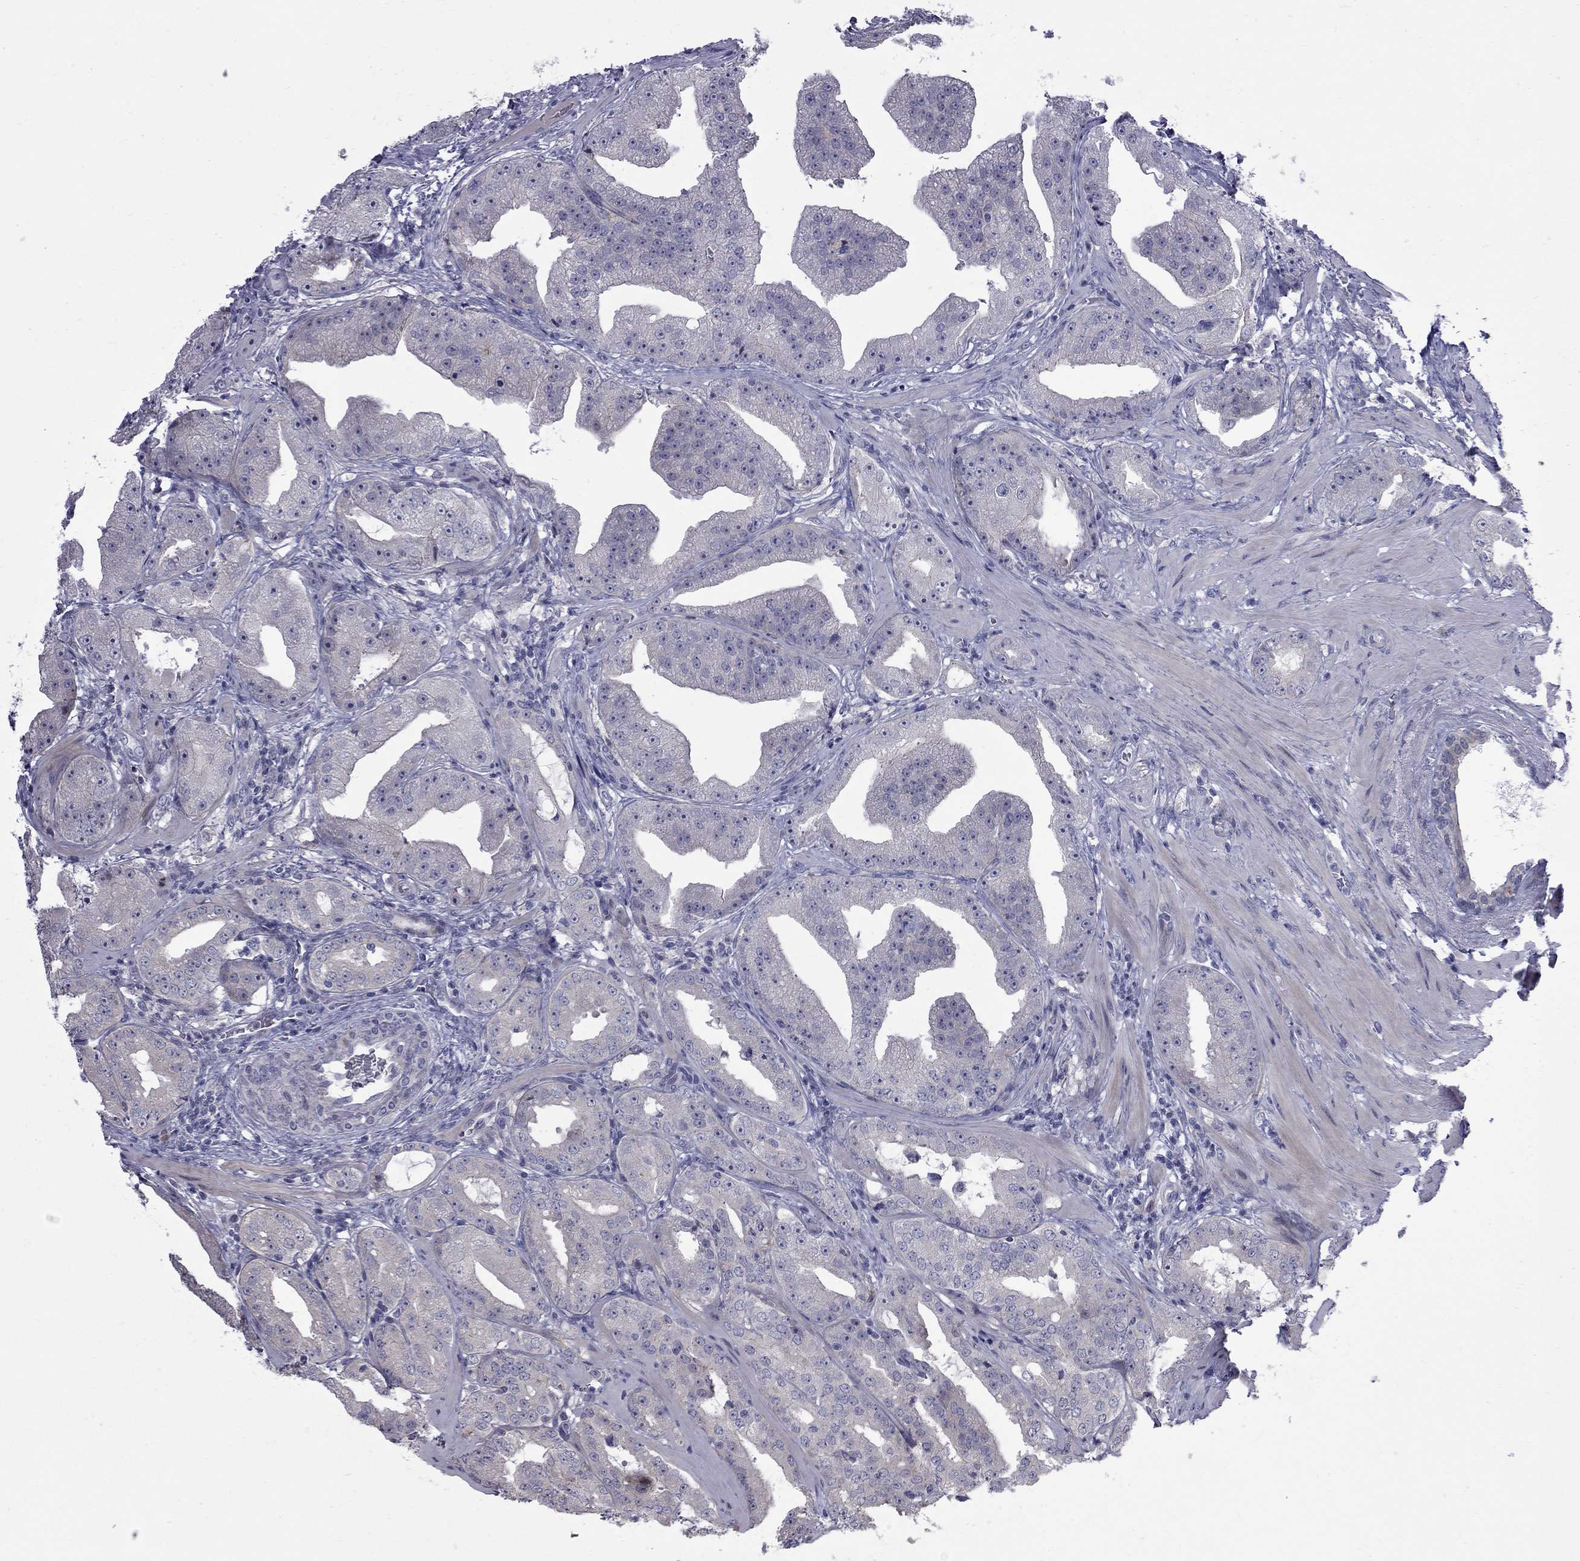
{"staining": {"intensity": "negative", "quantity": "none", "location": "none"}, "tissue": "prostate cancer", "cell_type": "Tumor cells", "image_type": "cancer", "snomed": [{"axis": "morphology", "description": "Adenocarcinoma, Low grade"}, {"axis": "topography", "description": "Prostate"}], "caption": "Immunohistochemistry histopathology image of neoplastic tissue: human low-grade adenocarcinoma (prostate) stained with DAB (3,3'-diaminobenzidine) exhibits no significant protein staining in tumor cells. The staining was performed using DAB to visualize the protein expression in brown, while the nuclei were stained in blue with hematoxylin (Magnification: 20x).", "gene": "NRARP", "patient": {"sex": "male", "age": 62}}